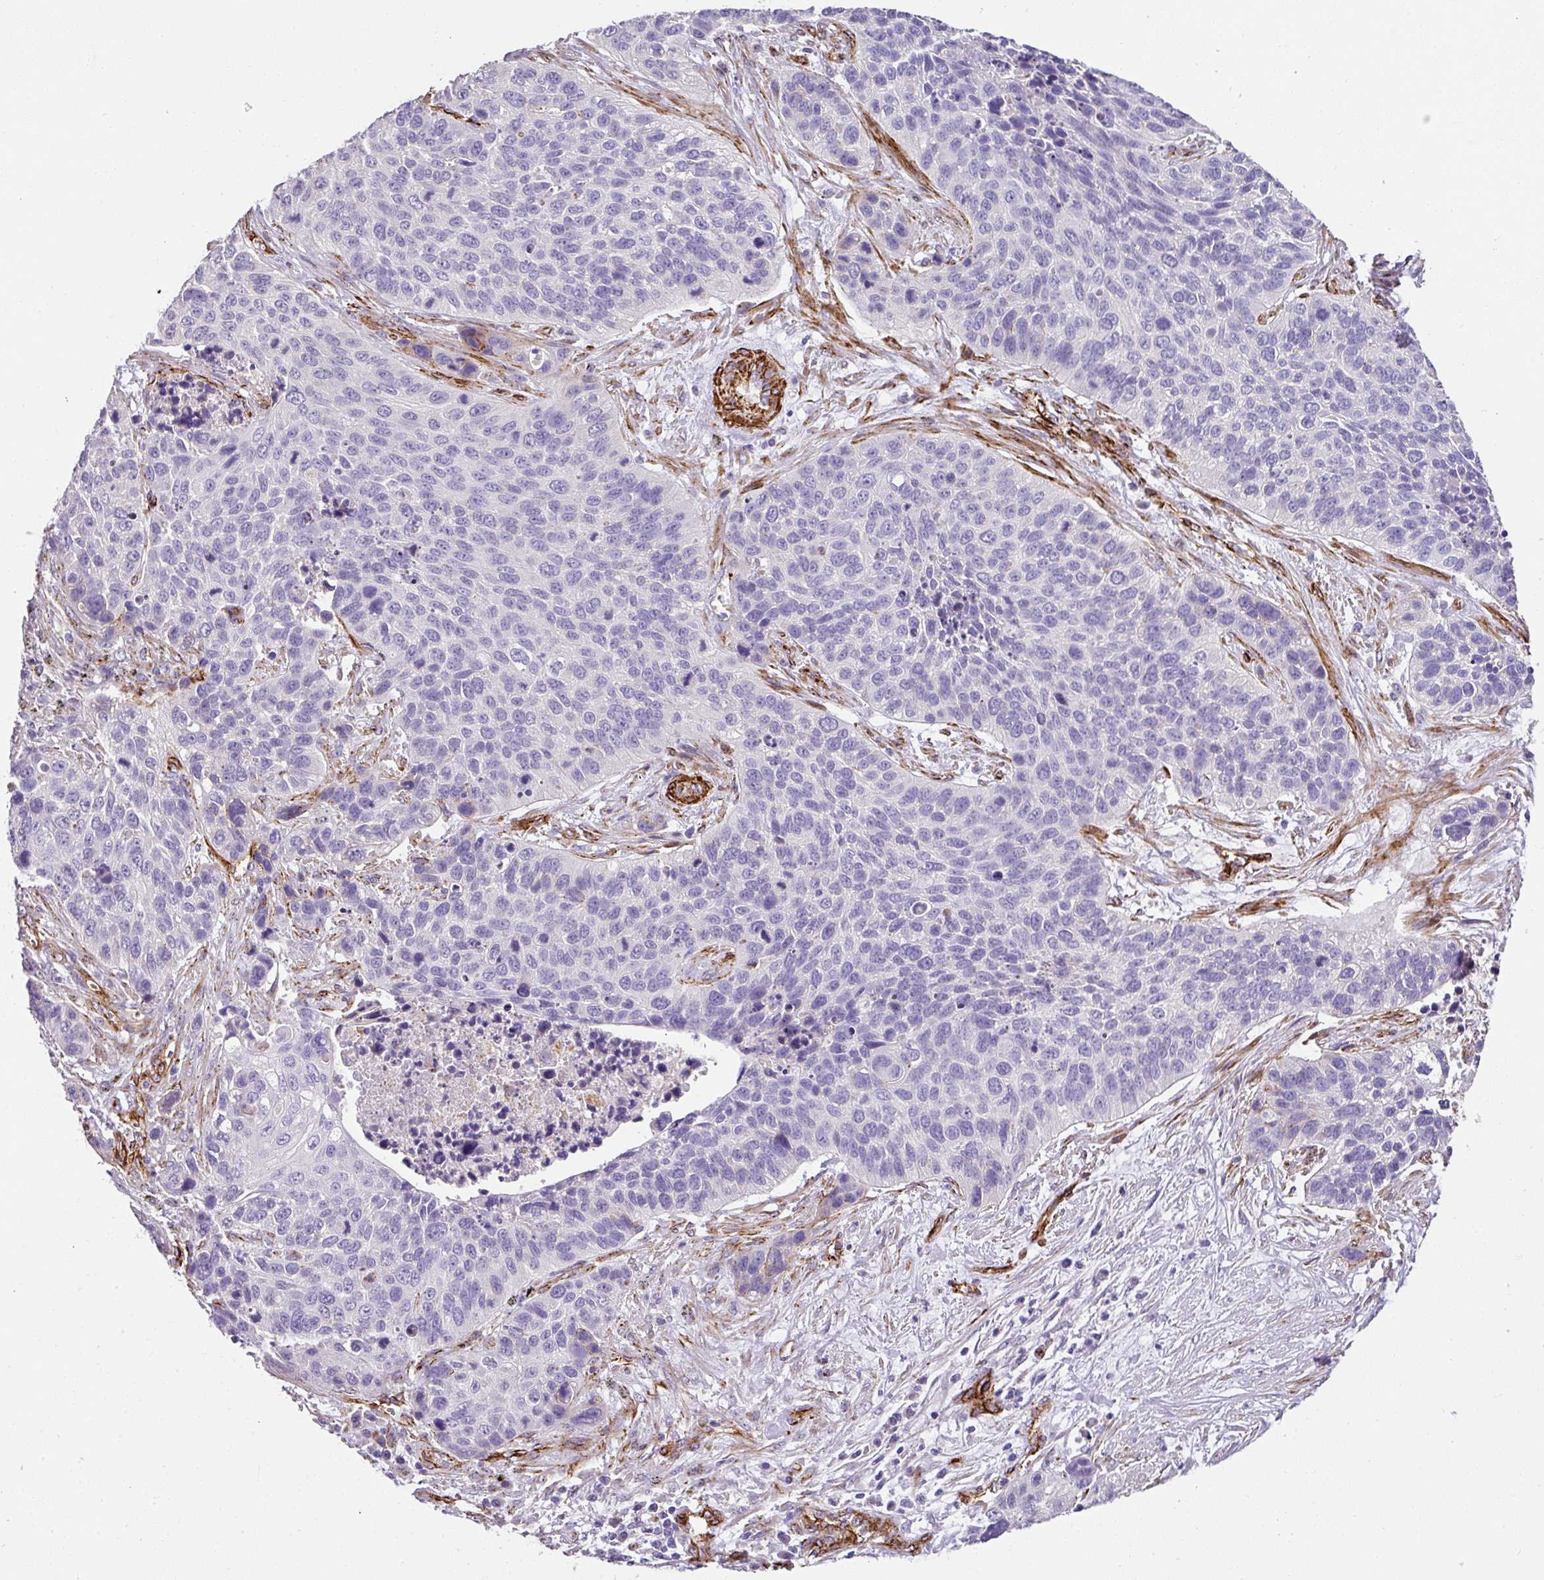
{"staining": {"intensity": "negative", "quantity": "none", "location": "none"}, "tissue": "lung cancer", "cell_type": "Tumor cells", "image_type": "cancer", "snomed": [{"axis": "morphology", "description": "Squamous cell carcinoma, NOS"}, {"axis": "topography", "description": "Lung"}], "caption": "A photomicrograph of lung cancer stained for a protein shows no brown staining in tumor cells.", "gene": "SLC25A17", "patient": {"sex": "male", "age": 62}}